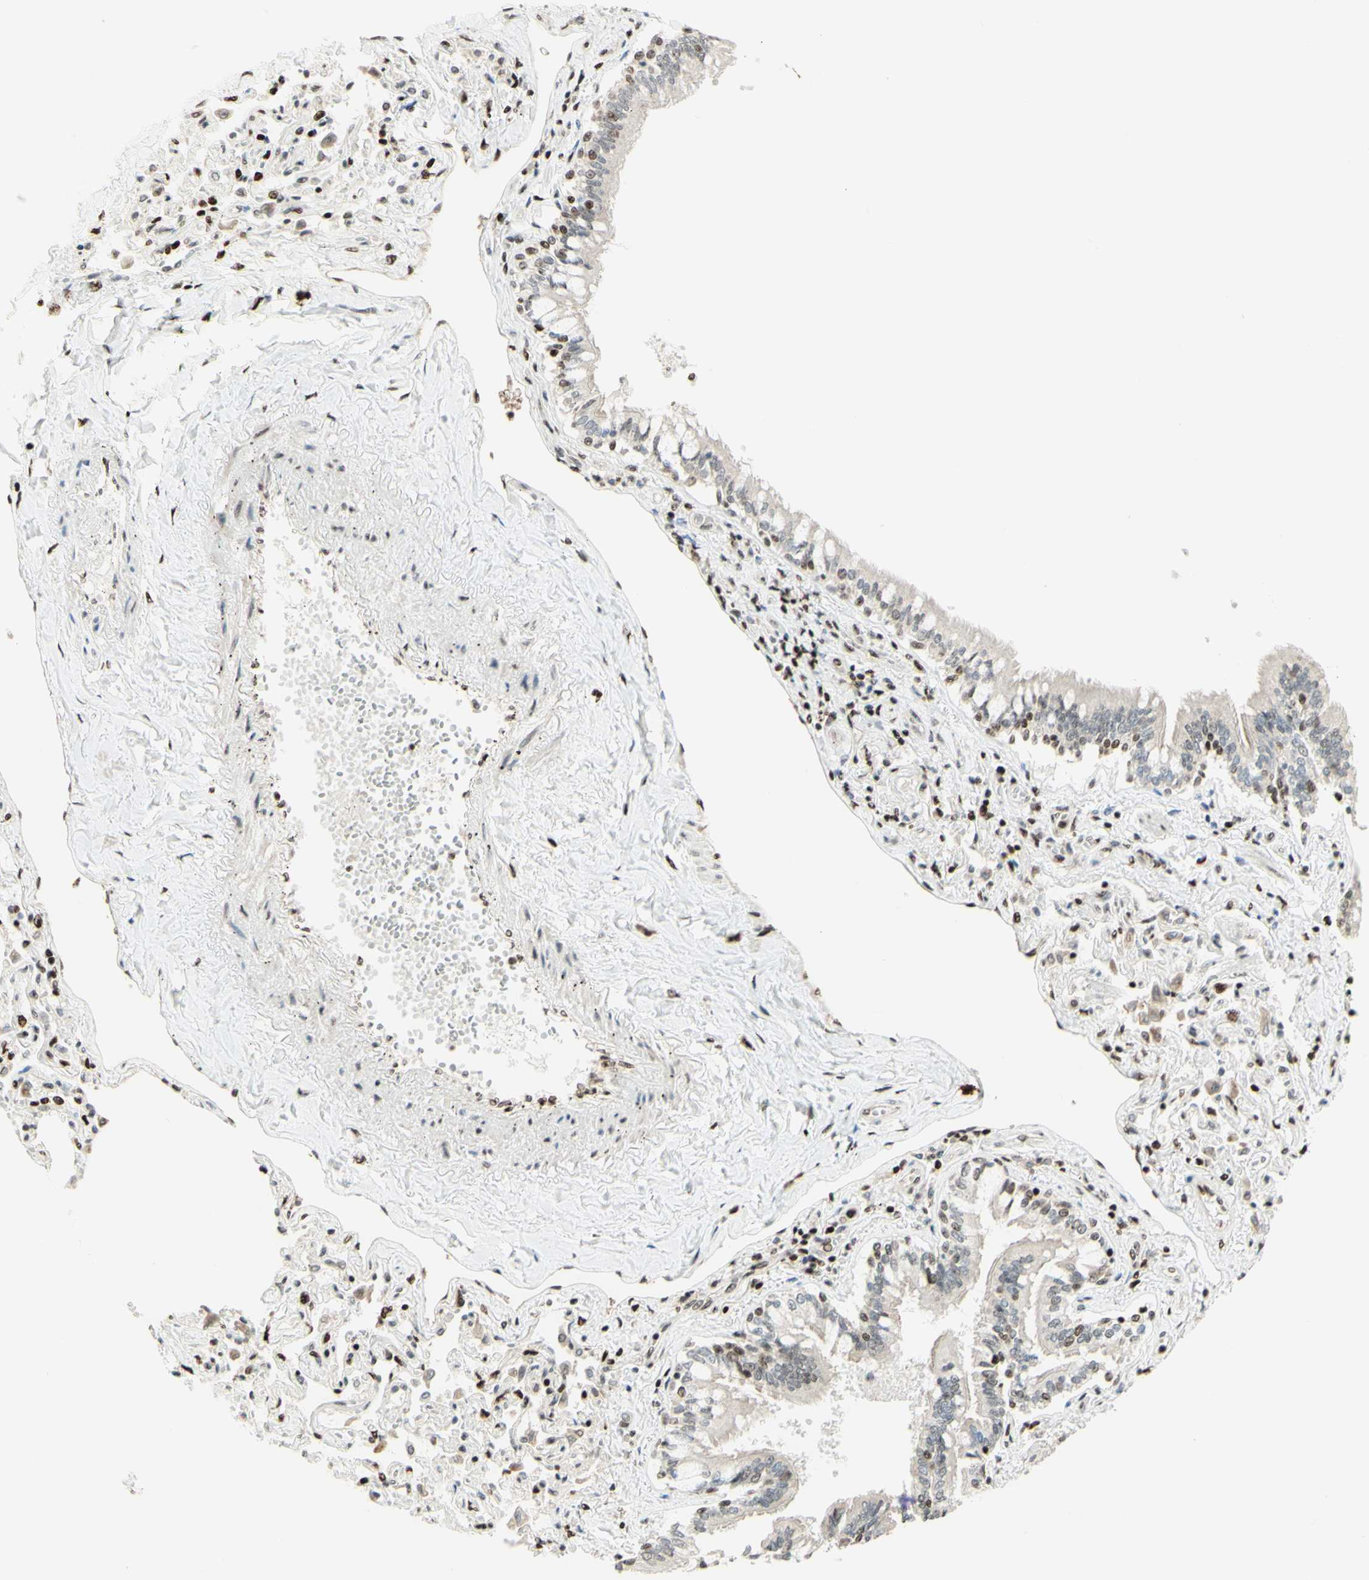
{"staining": {"intensity": "moderate", "quantity": "<25%", "location": "nuclear"}, "tissue": "bronchus", "cell_type": "Respiratory epithelial cells", "image_type": "normal", "snomed": [{"axis": "morphology", "description": "Normal tissue, NOS"}, {"axis": "topography", "description": "Bronchus"}, {"axis": "topography", "description": "Lung"}], "caption": "DAB immunohistochemical staining of normal human bronchus exhibits moderate nuclear protein staining in approximately <25% of respiratory epithelial cells.", "gene": "CDKL5", "patient": {"sex": "male", "age": 64}}